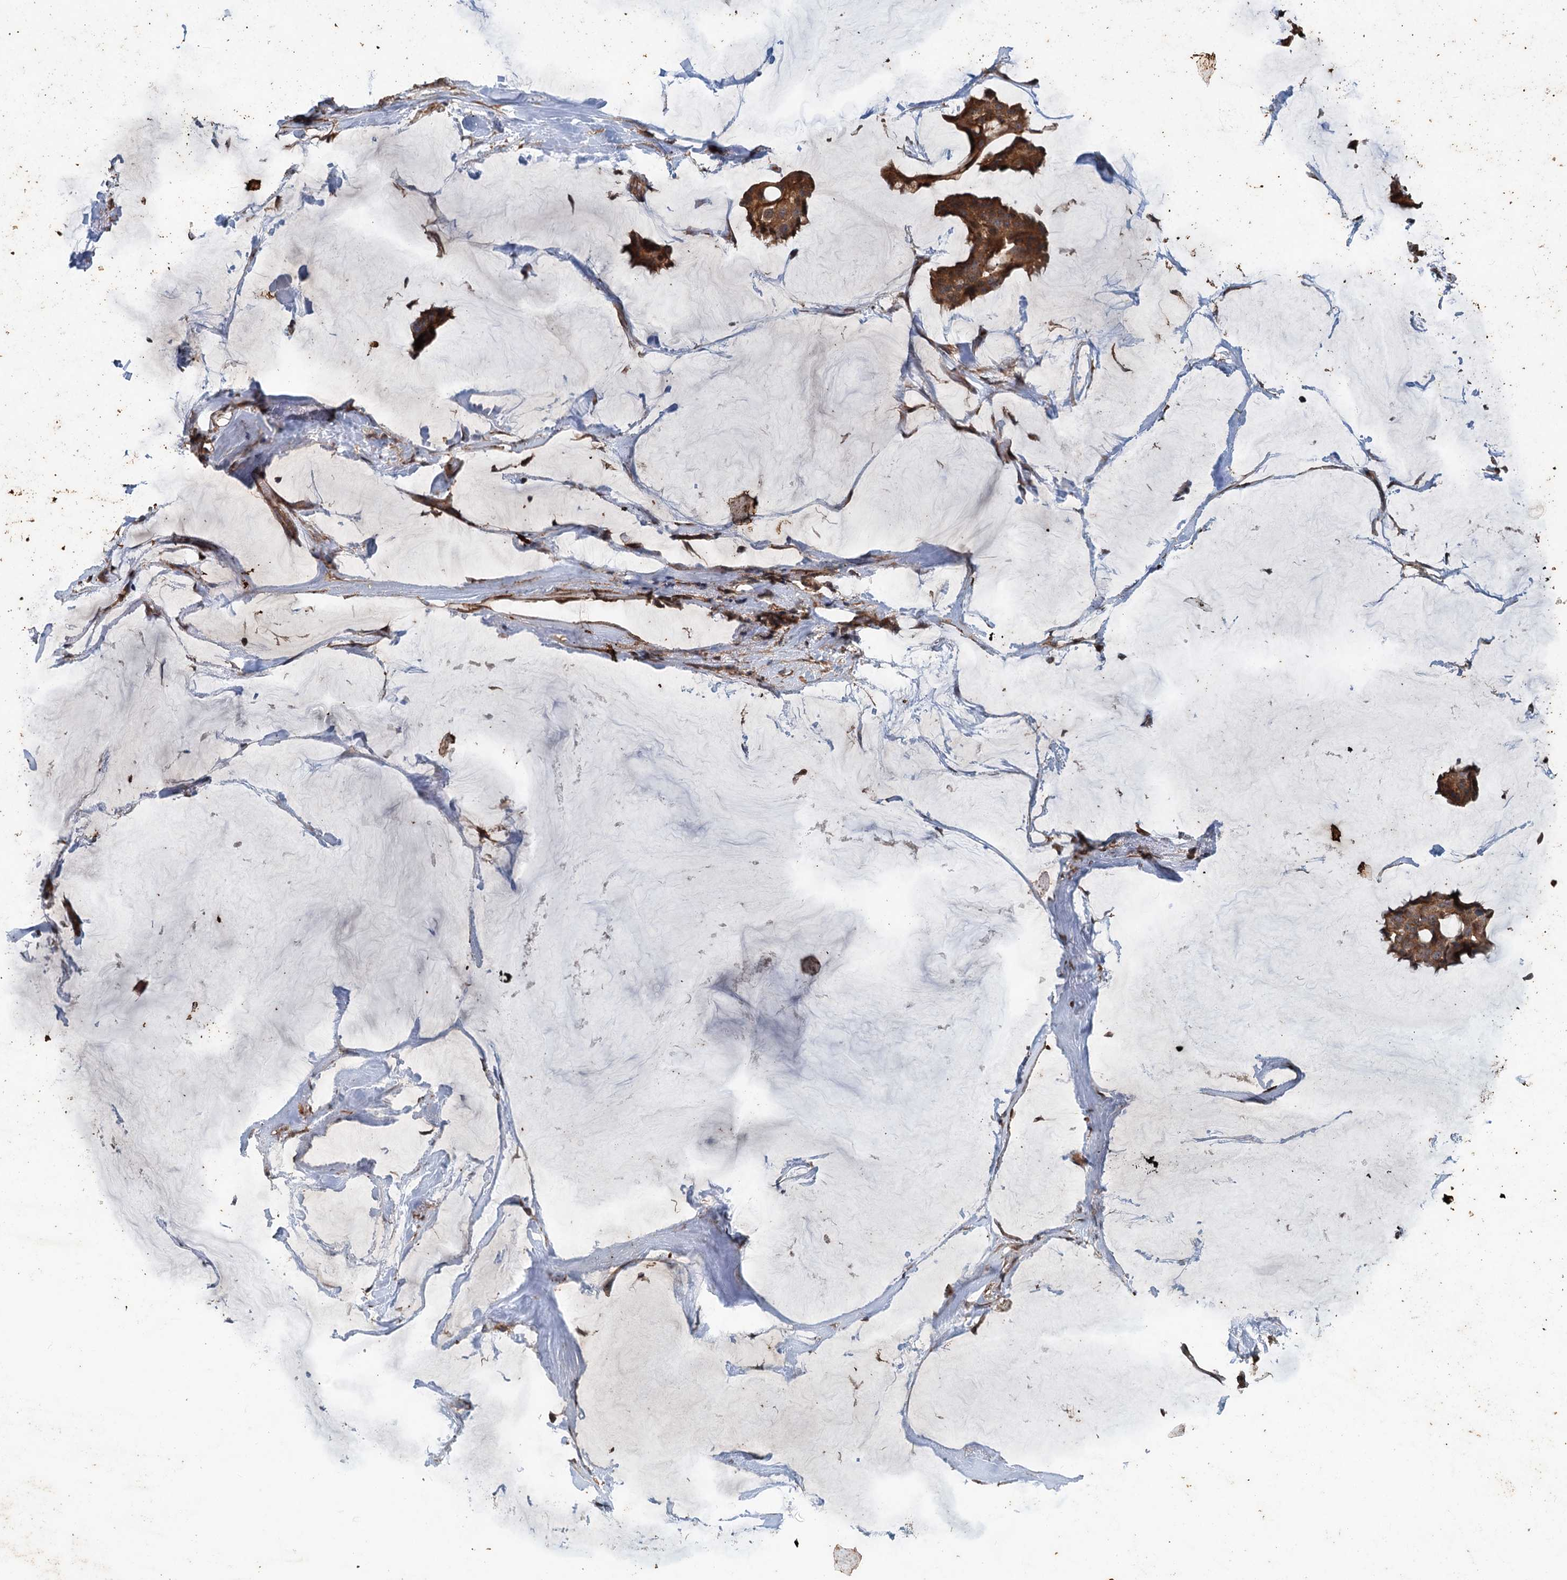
{"staining": {"intensity": "strong", "quantity": ">75%", "location": "cytoplasmic/membranous"}, "tissue": "breast cancer", "cell_type": "Tumor cells", "image_type": "cancer", "snomed": [{"axis": "morphology", "description": "Duct carcinoma"}, {"axis": "topography", "description": "Breast"}], "caption": "About >75% of tumor cells in human intraductal carcinoma (breast) reveal strong cytoplasmic/membranous protein expression as visualized by brown immunohistochemical staining.", "gene": "TEDC1", "patient": {"sex": "female", "age": 93}}